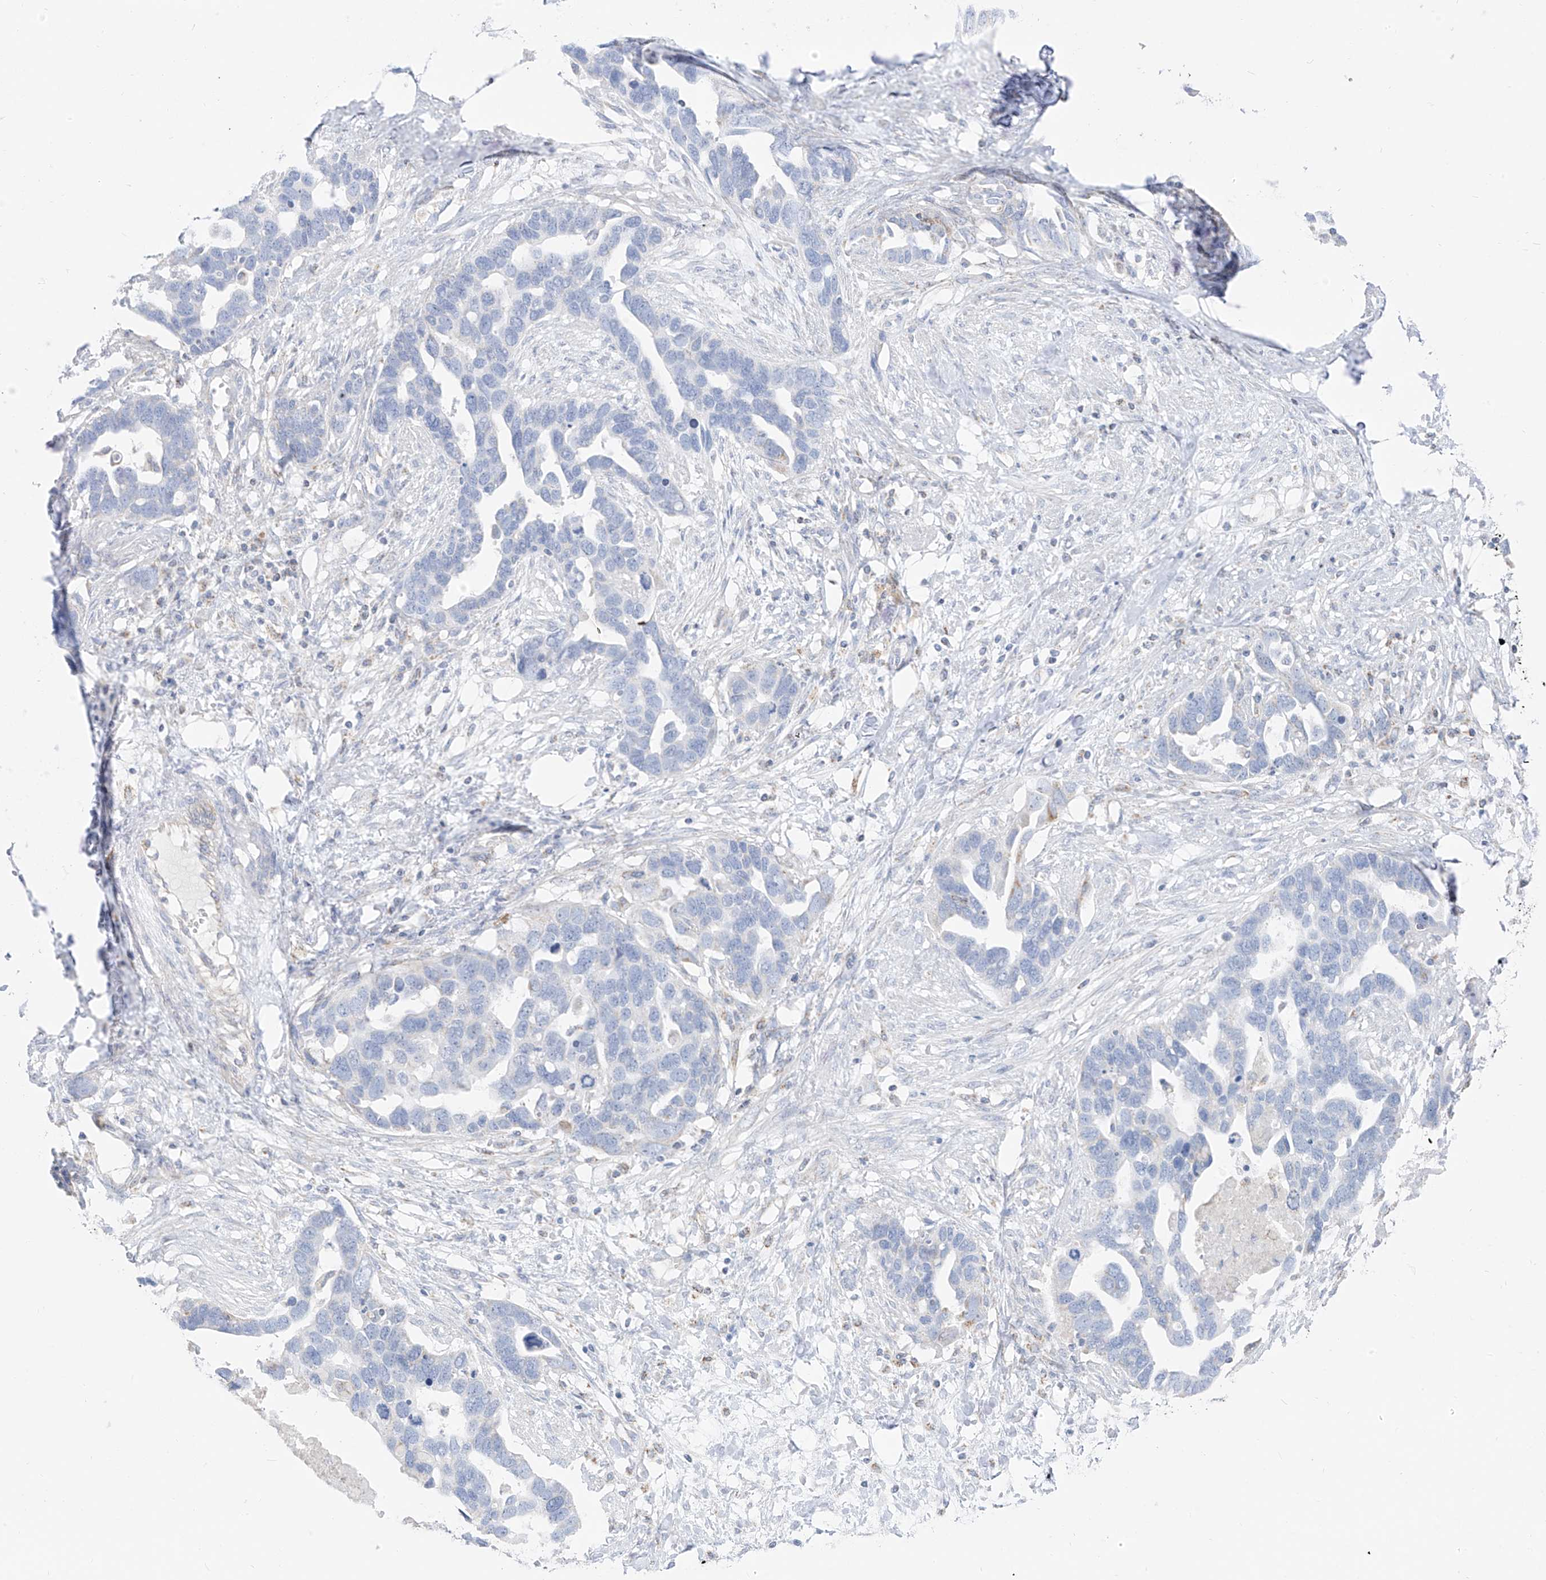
{"staining": {"intensity": "negative", "quantity": "none", "location": "none"}, "tissue": "ovarian cancer", "cell_type": "Tumor cells", "image_type": "cancer", "snomed": [{"axis": "morphology", "description": "Cystadenocarcinoma, serous, NOS"}, {"axis": "topography", "description": "Ovary"}], "caption": "High magnification brightfield microscopy of ovarian serous cystadenocarcinoma stained with DAB (brown) and counterstained with hematoxylin (blue): tumor cells show no significant positivity. The staining was performed using DAB to visualize the protein expression in brown, while the nuclei were stained in blue with hematoxylin (Magnification: 20x).", "gene": "ETHE1", "patient": {"sex": "female", "age": 54}}